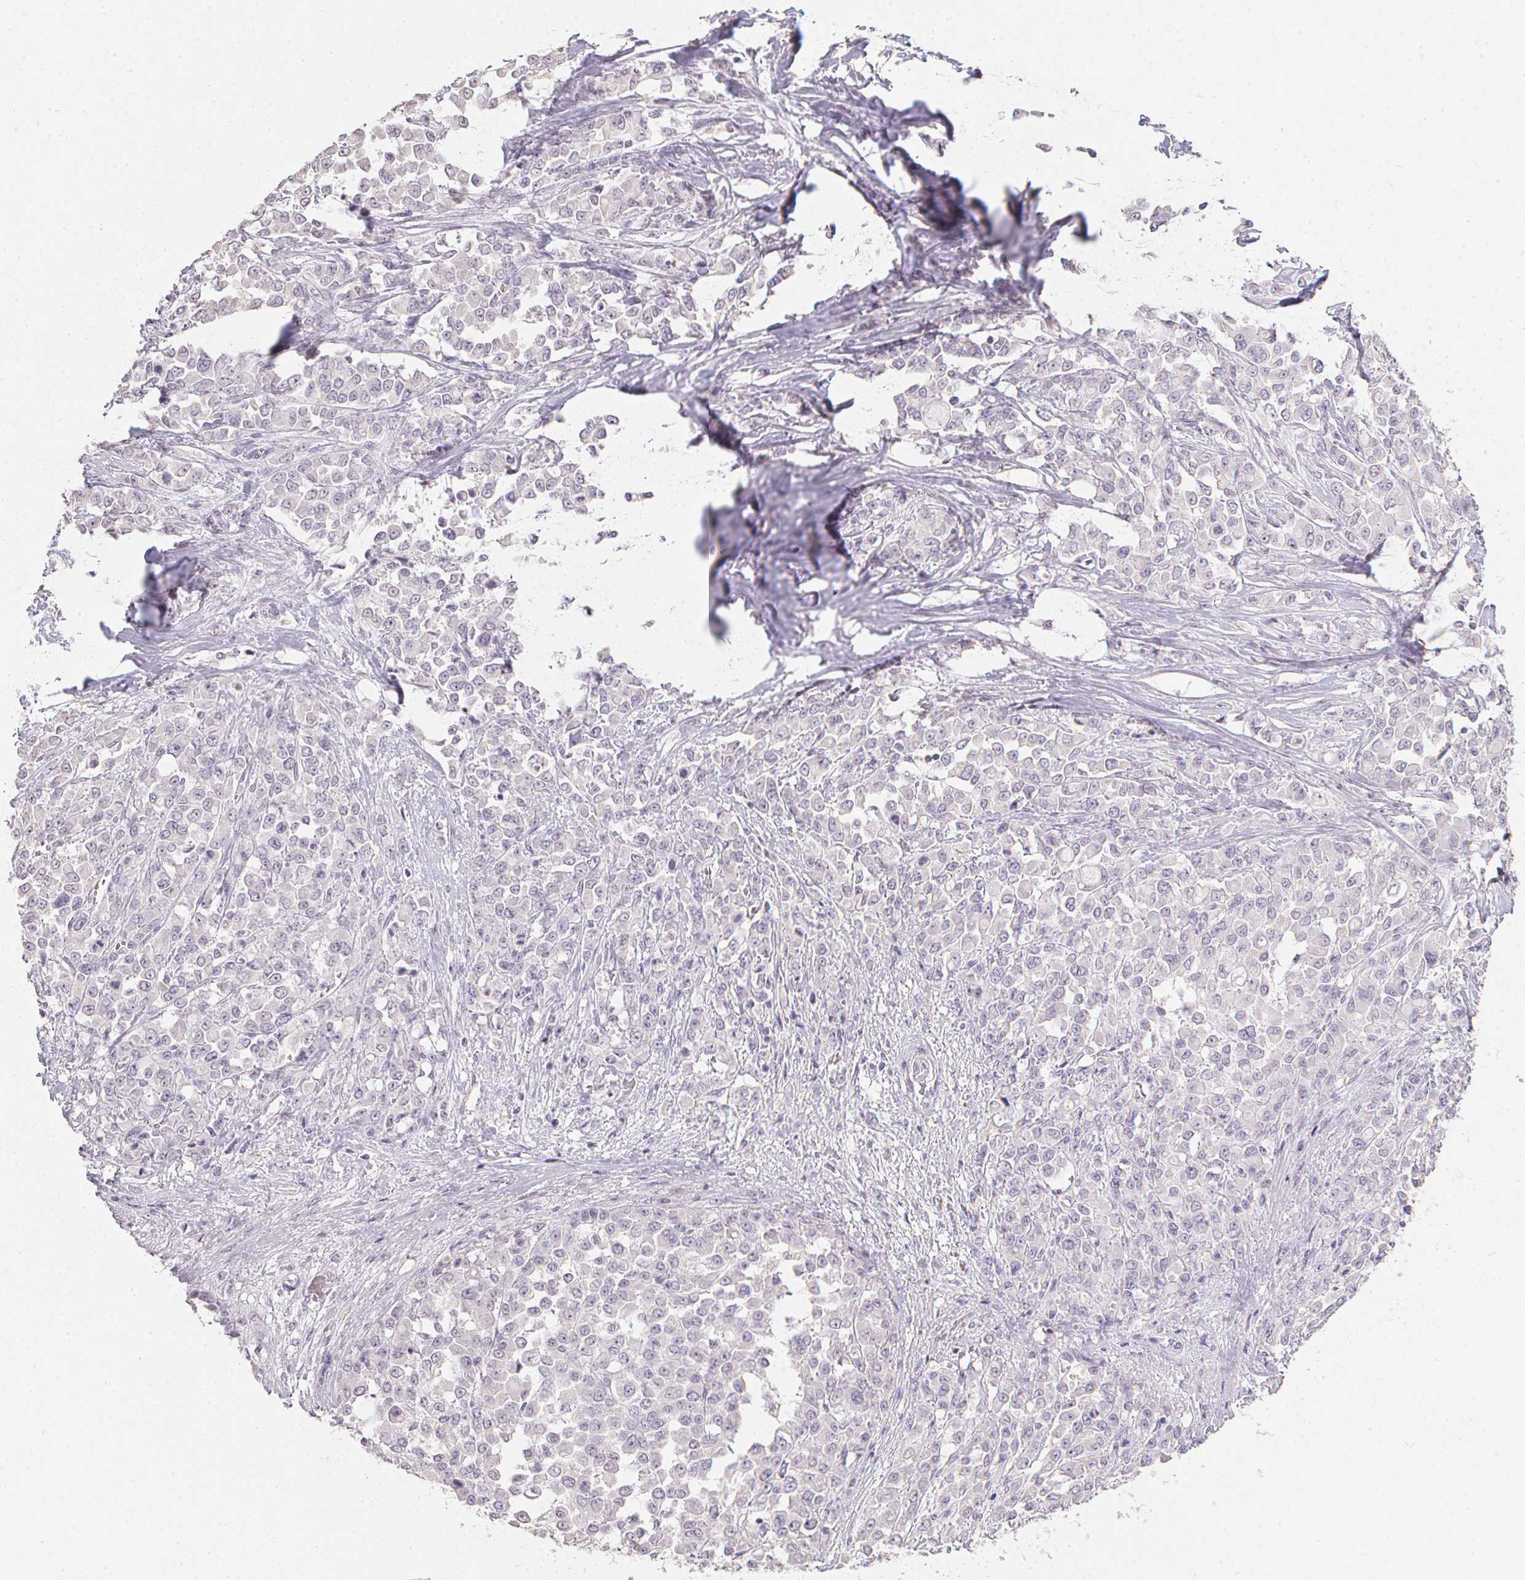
{"staining": {"intensity": "negative", "quantity": "none", "location": "none"}, "tissue": "stomach cancer", "cell_type": "Tumor cells", "image_type": "cancer", "snomed": [{"axis": "morphology", "description": "Adenocarcinoma, NOS"}, {"axis": "topography", "description": "Stomach"}], "caption": "This is an immunohistochemistry histopathology image of adenocarcinoma (stomach). There is no expression in tumor cells.", "gene": "PPY", "patient": {"sex": "female", "age": 76}}